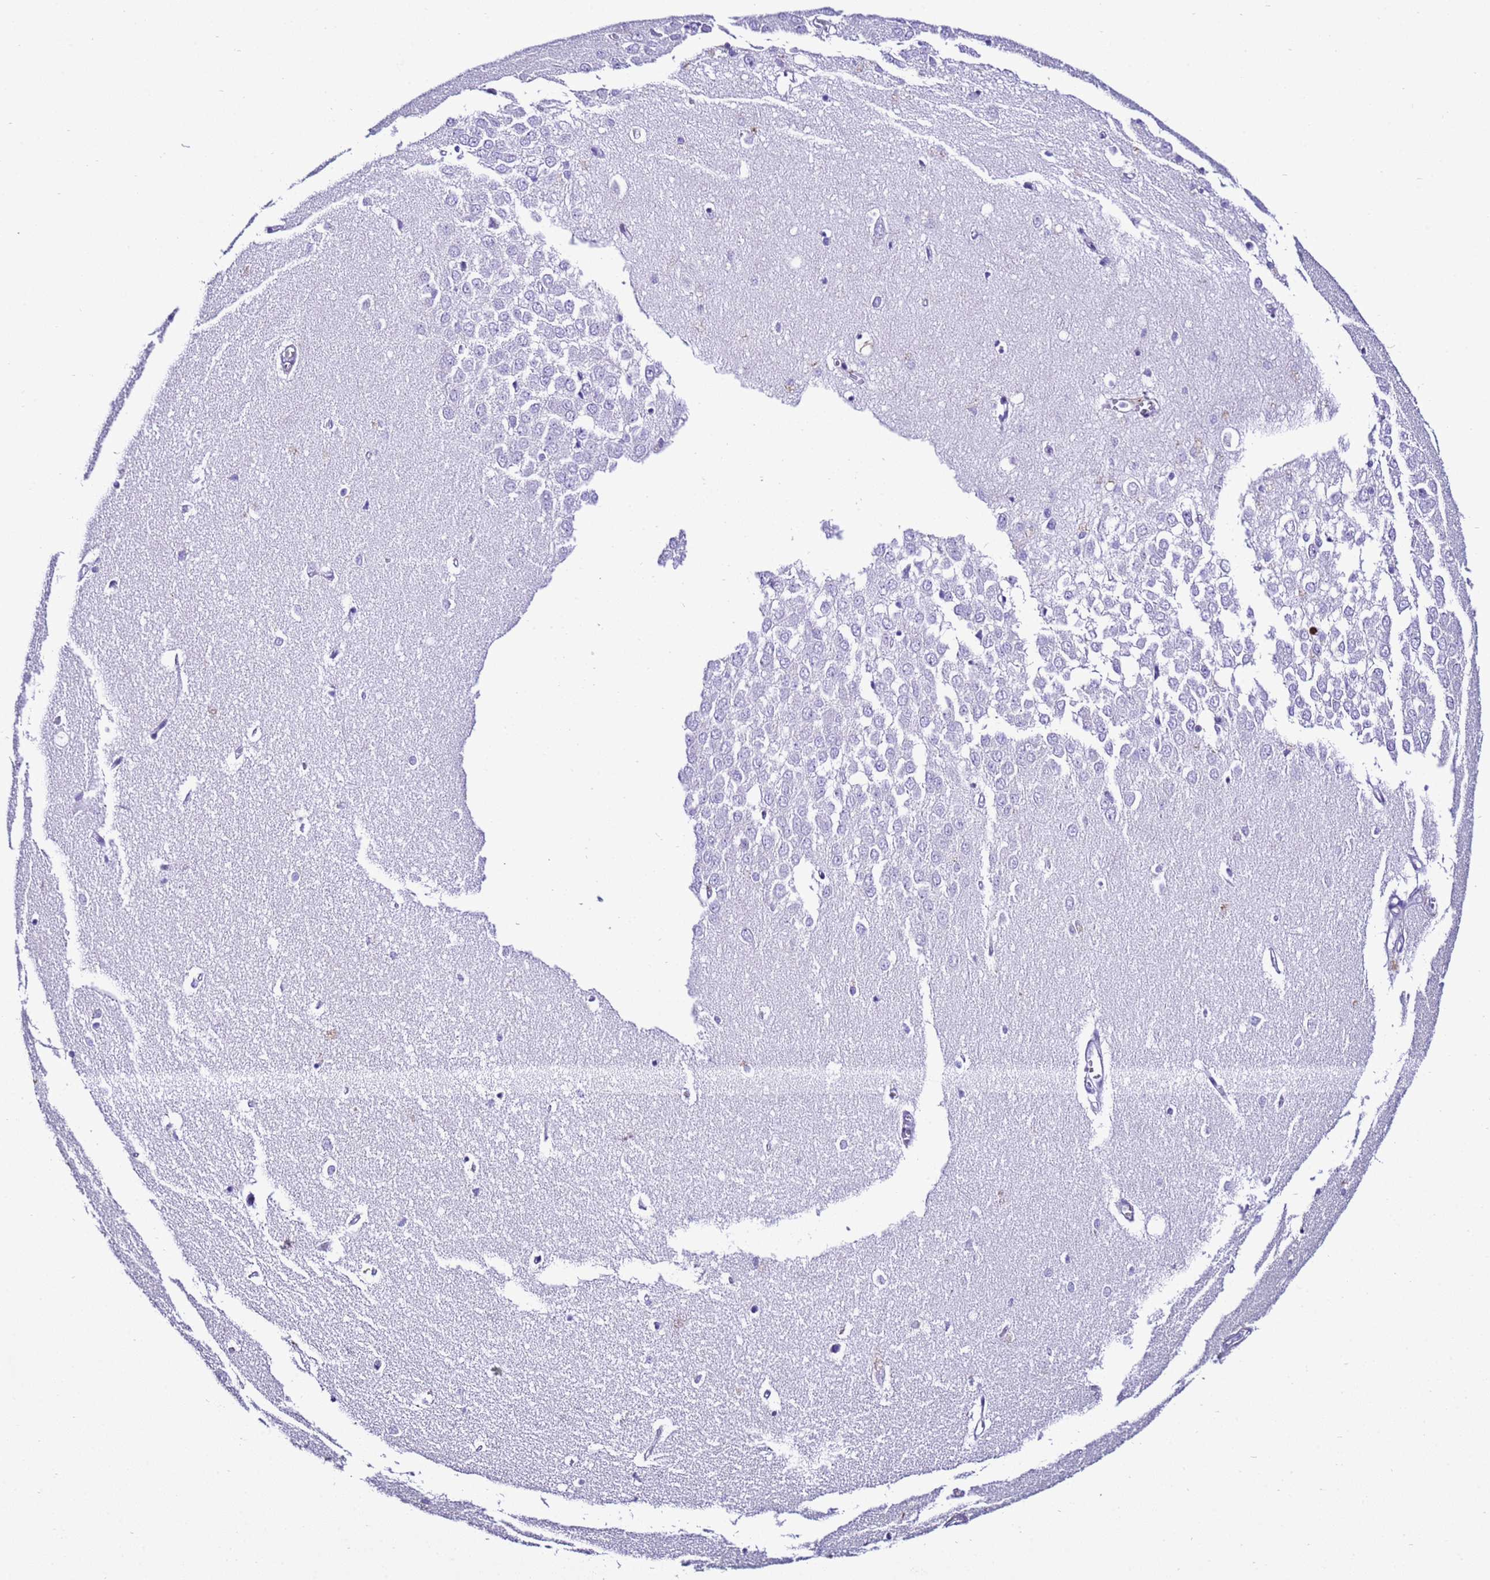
{"staining": {"intensity": "negative", "quantity": "none", "location": "none"}, "tissue": "hippocampus", "cell_type": "Glial cells", "image_type": "normal", "snomed": [{"axis": "morphology", "description": "Normal tissue, NOS"}, {"axis": "topography", "description": "Hippocampus"}], "caption": "Immunohistochemistry micrograph of benign human hippocampus stained for a protein (brown), which displays no staining in glial cells. (Stains: DAB immunohistochemistry with hematoxylin counter stain, Microscopy: brightfield microscopy at high magnification).", "gene": "ZNF417", "patient": {"sex": "female", "age": 64}}